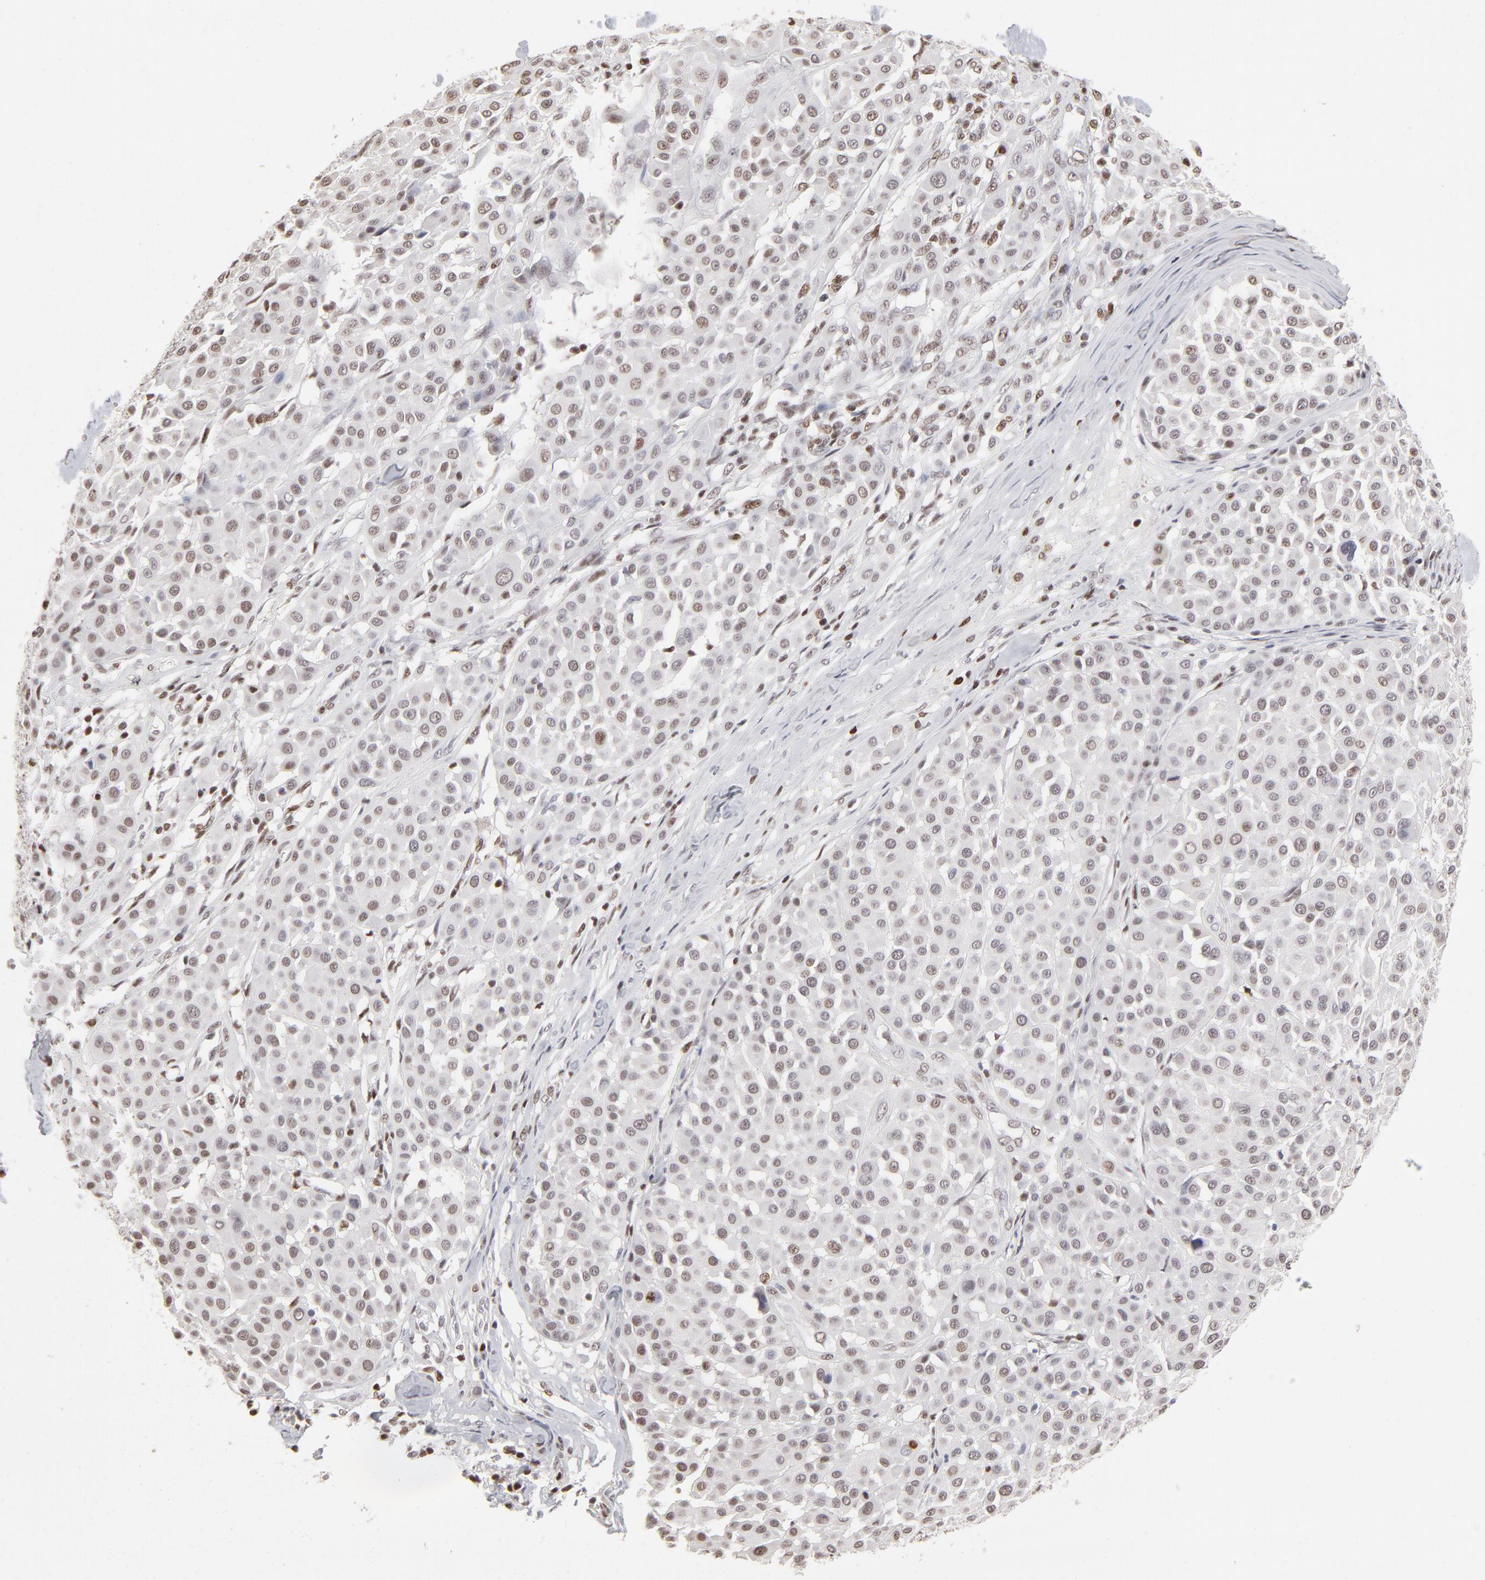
{"staining": {"intensity": "weak", "quantity": "25%-75%", "location": "nuclear"}, "tissue": "melanoma", "cell_type": "Tumor cells", "image_type": "cancer", "snomed": [{"axis": "morphology", "description": "Malignant melanoma, Metastatic site"}, {"axis": "topography", "description": "Soft tissue"}], "caption": "DAB (3,3'-diaminobenzidine) immunohistochemical staining of human malignant melanoma (metastatic site) shows weak nuclear protein positivity in approximately 25%-75% of tumor cells. The protein of interest is shown in brown color, while the nuclei are stained blue.", "gene": "PARP1", "patient": {"sex": "male", "age": 41}}